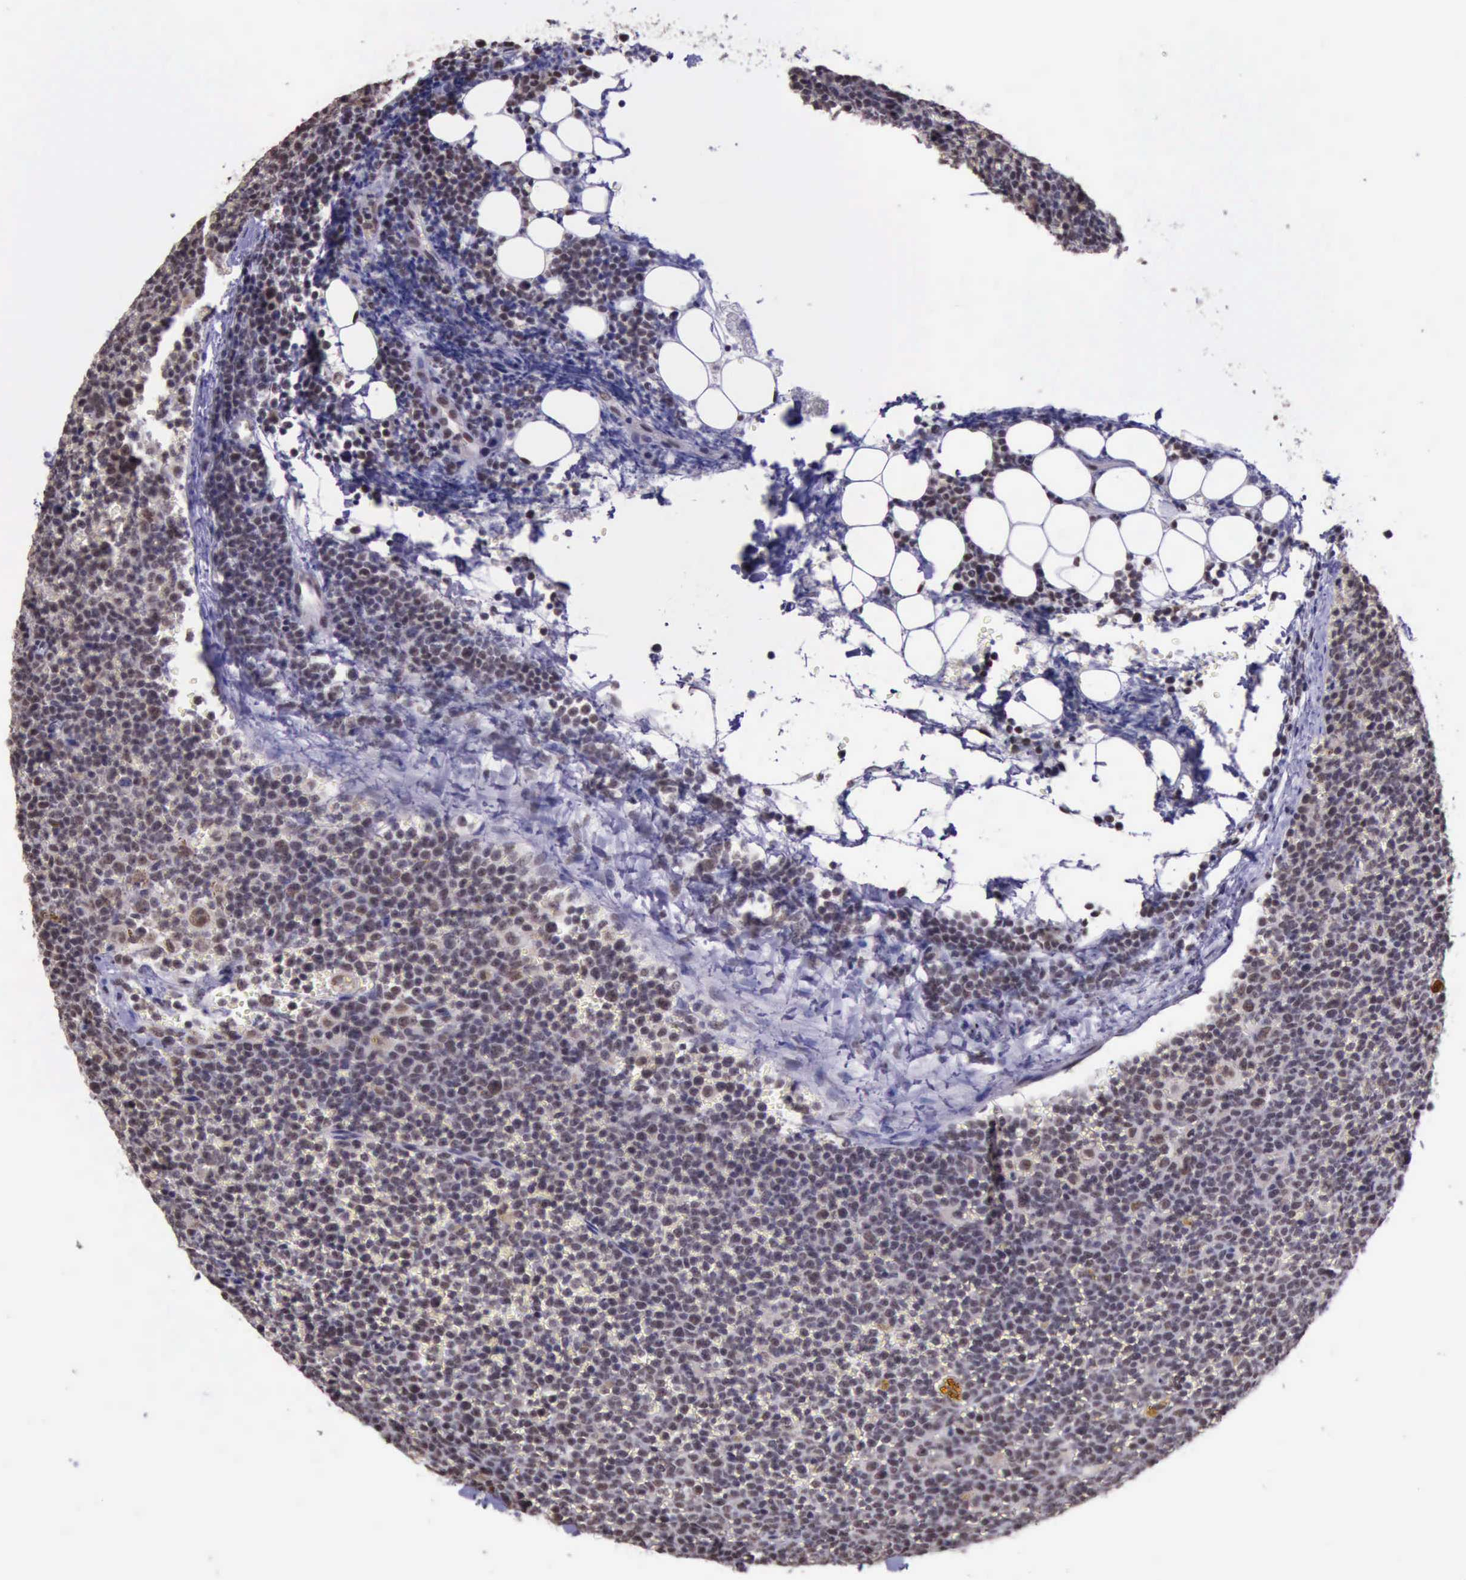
{"staining": {"intensity": "weak", "quantity": ">75%", "location": "nuclear"}, "tissue": "lymphoma", "cell_type": "Tumor cells", "image_type": "cancer", "snomed": [{"axis": "morphology", "description": "Malignant lymphoma, non-Hodgkin's type, Low grade"}, {"axis": "topography", "description": "Lymph node"}], "caption": "Protein expression analysis of low-grade malignant lymphoma, non-Hodgkin's type demonstrates weak nuclear expression in about >75% of tumor cells.", "gene": "PRPF39", "patient": {"sex": "male", "age": 50}}